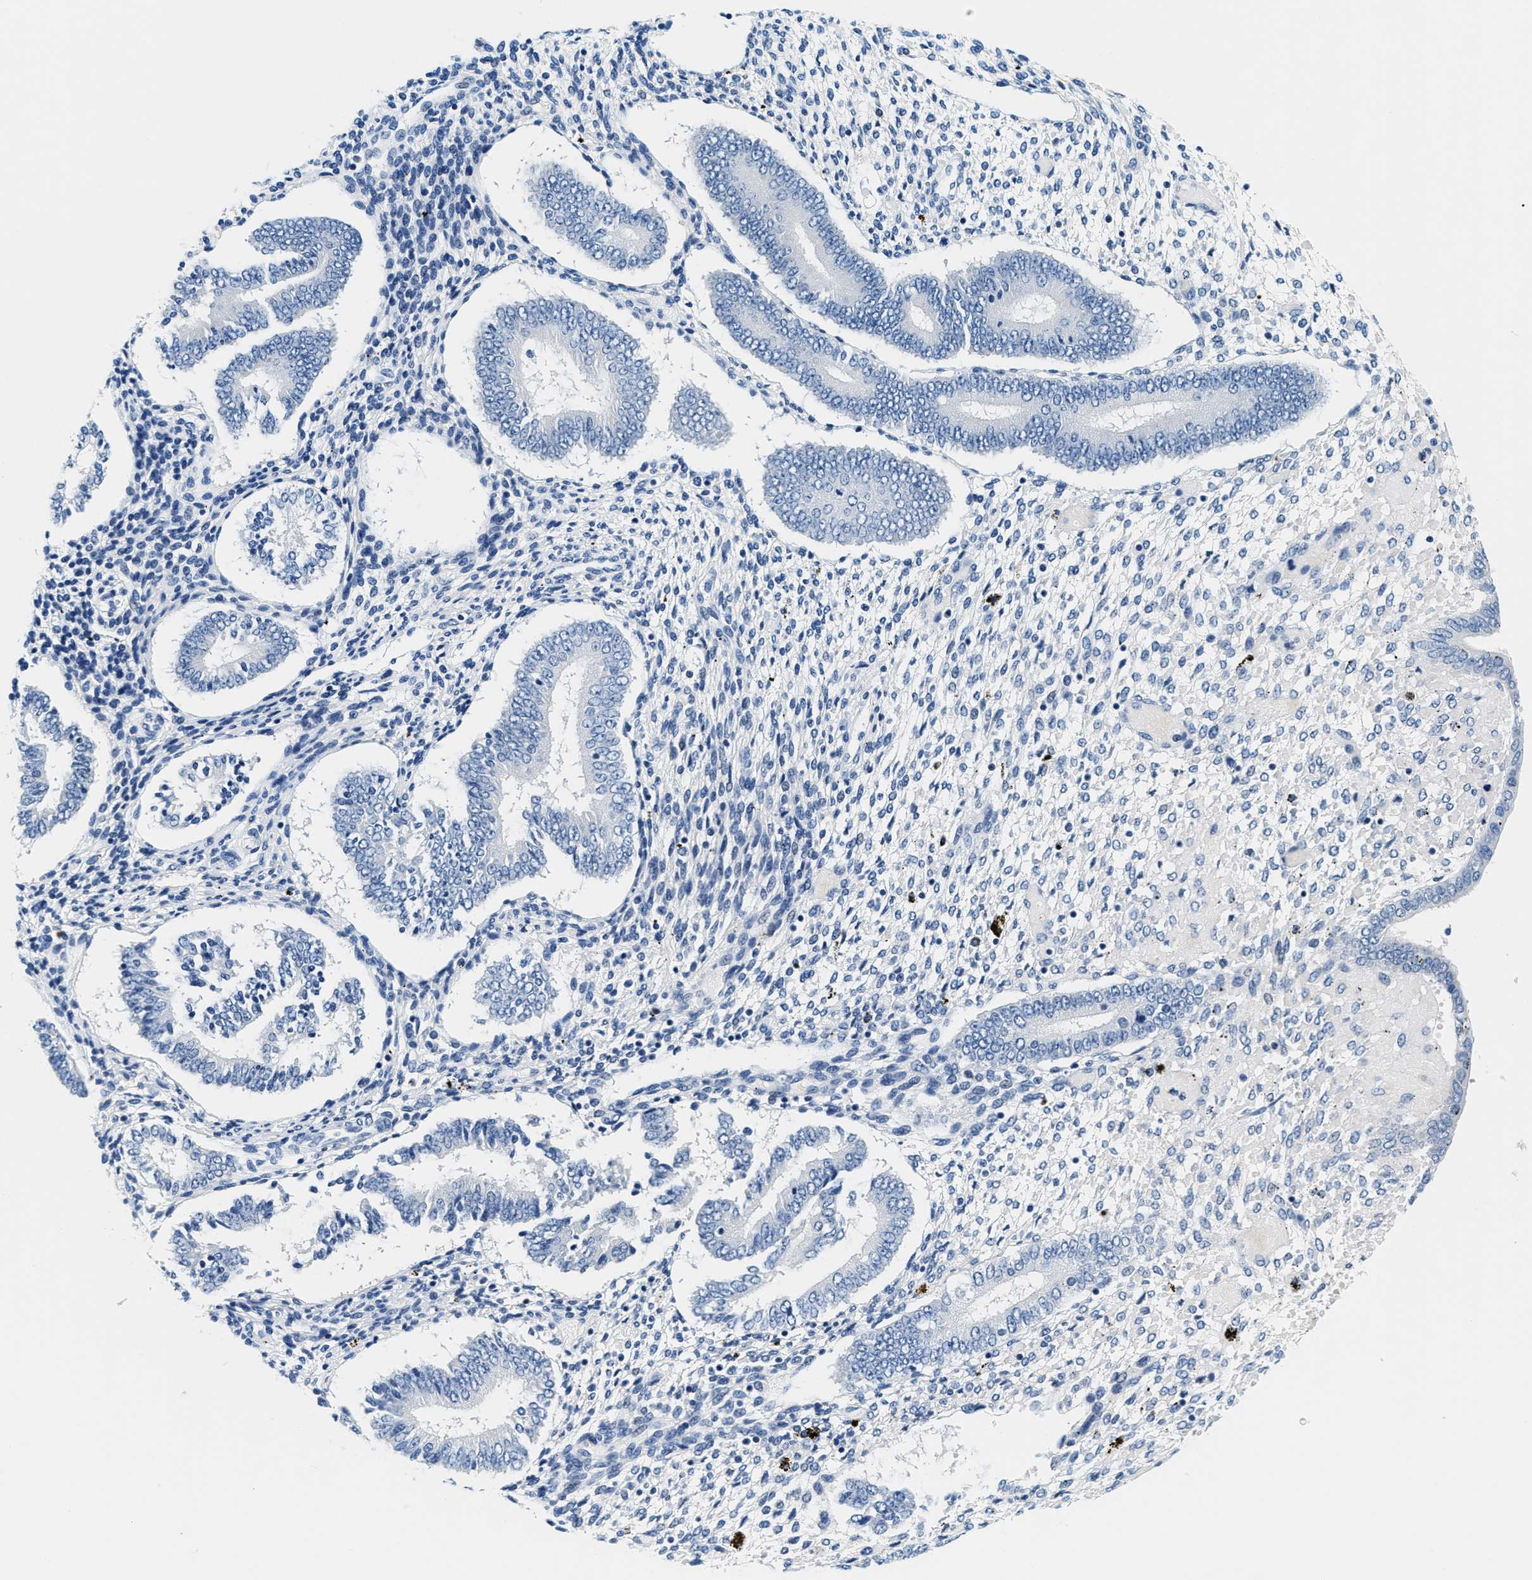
{"staining": {"intensity": "negative", "quantity": "none", "location": "none"}, "tissue": "endometrium", "cell_type": "Cells in endometrial stroma", "image_type": "normal", "snomed": [{"axis": "morphology", "description": "Normal tissue, NOS"}, {"axis": "topography", "description": "Endometrium"}], "caption": "Immunohistochemistry (IHC) histopathology image of normal endometrium: human endometrium stained with DAB reveals no significant protein staining in cells in endometrial stroma.", "gene": "GSTM3", "patient": {"sex": "female", "age": 42}}